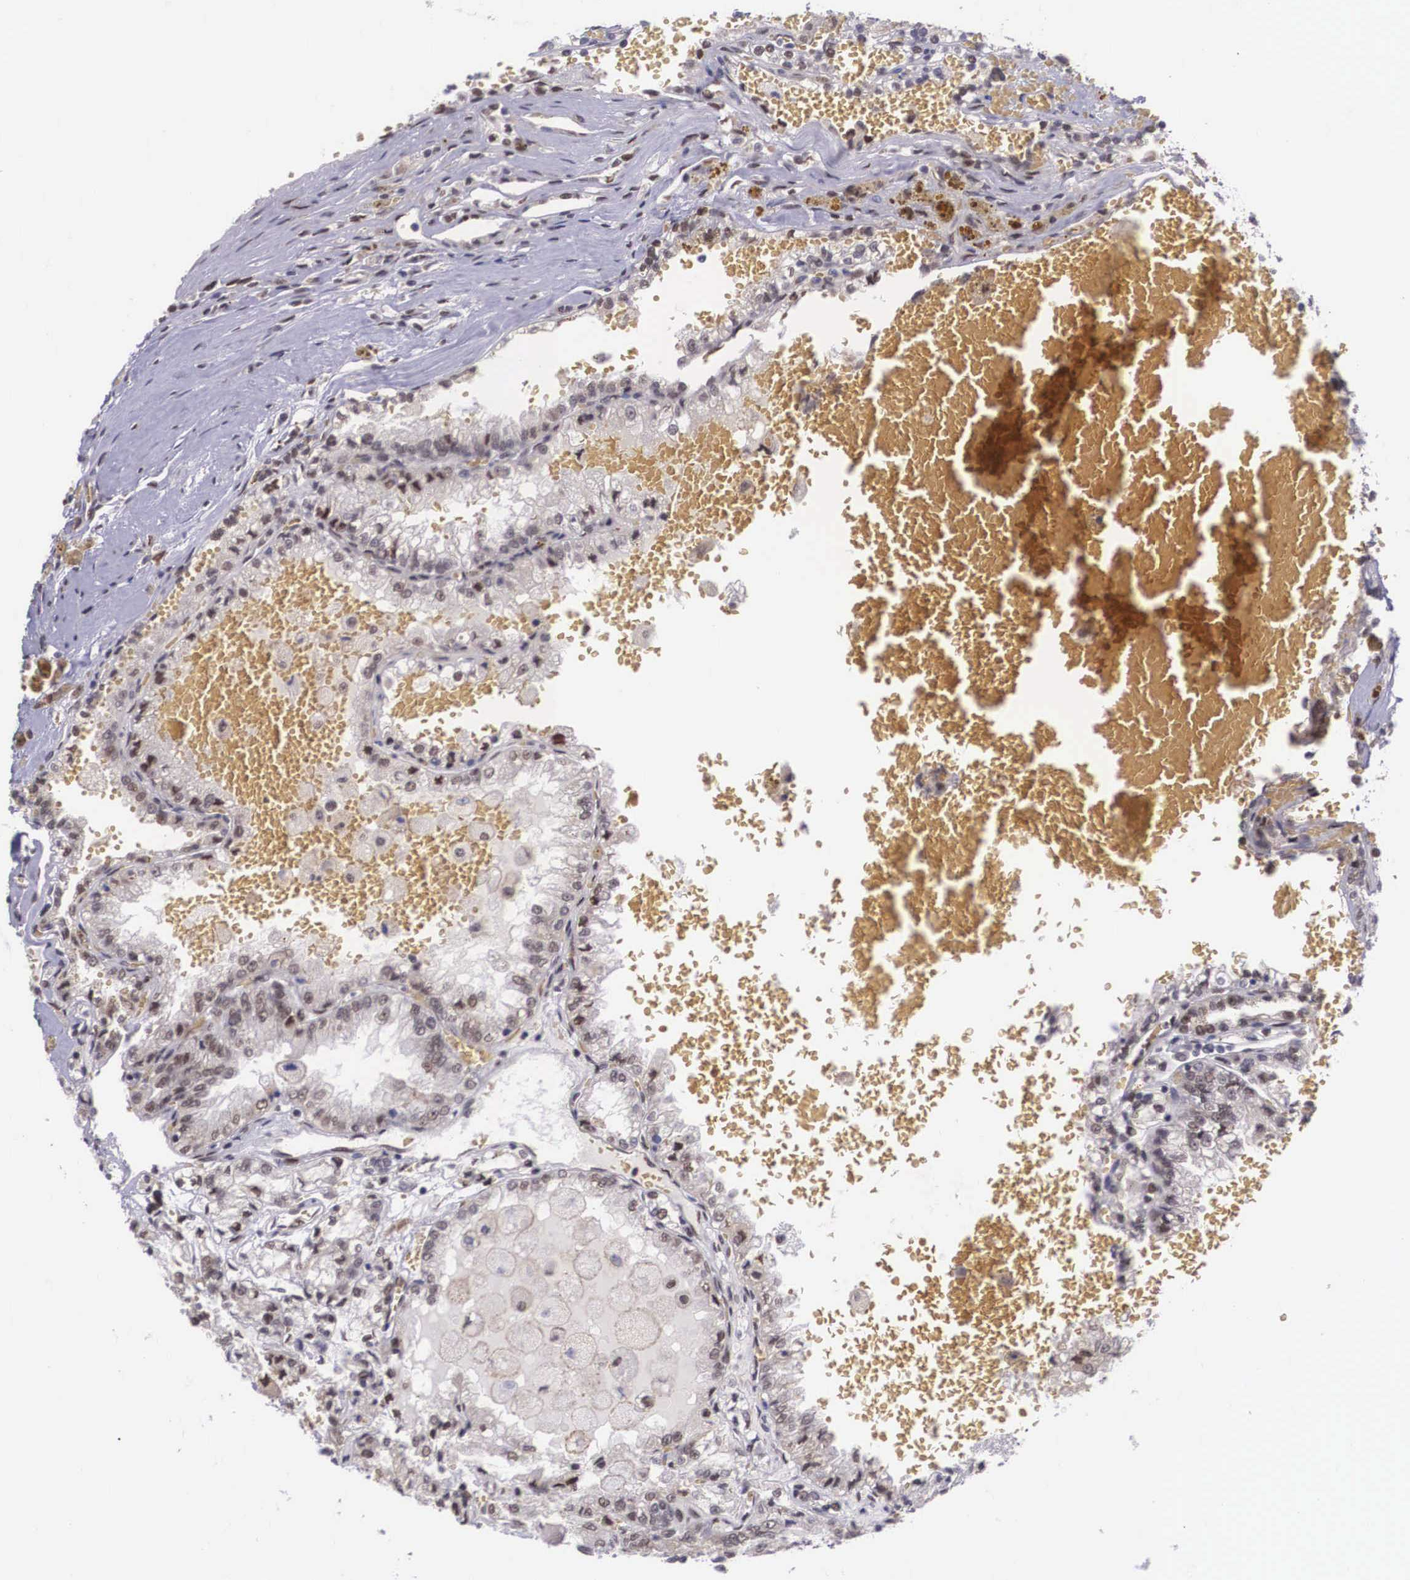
{"staining": {"intensity": "weak", "quantity": "<25%", "location": "cytoplasmic/membranous"}, "tissue": "renal cancer", "cell_type": "Tumor cells", "image_type": "cancer", "snomed": [{"axis": "morphology", "description": "Adenocarcinoma, NOS"}, {"axis": "topography", "description": "Kidney"}], "caption": "Immunohistochemistry histopathology image of neoplastic tissue: renal cancer stained with DAB displays no significant protein staining in tumor cells. (IHC, brightfield microscopy, high magnification).", "gene": "SLC25A21", "patient": {"sex": "female", "age": 56}}